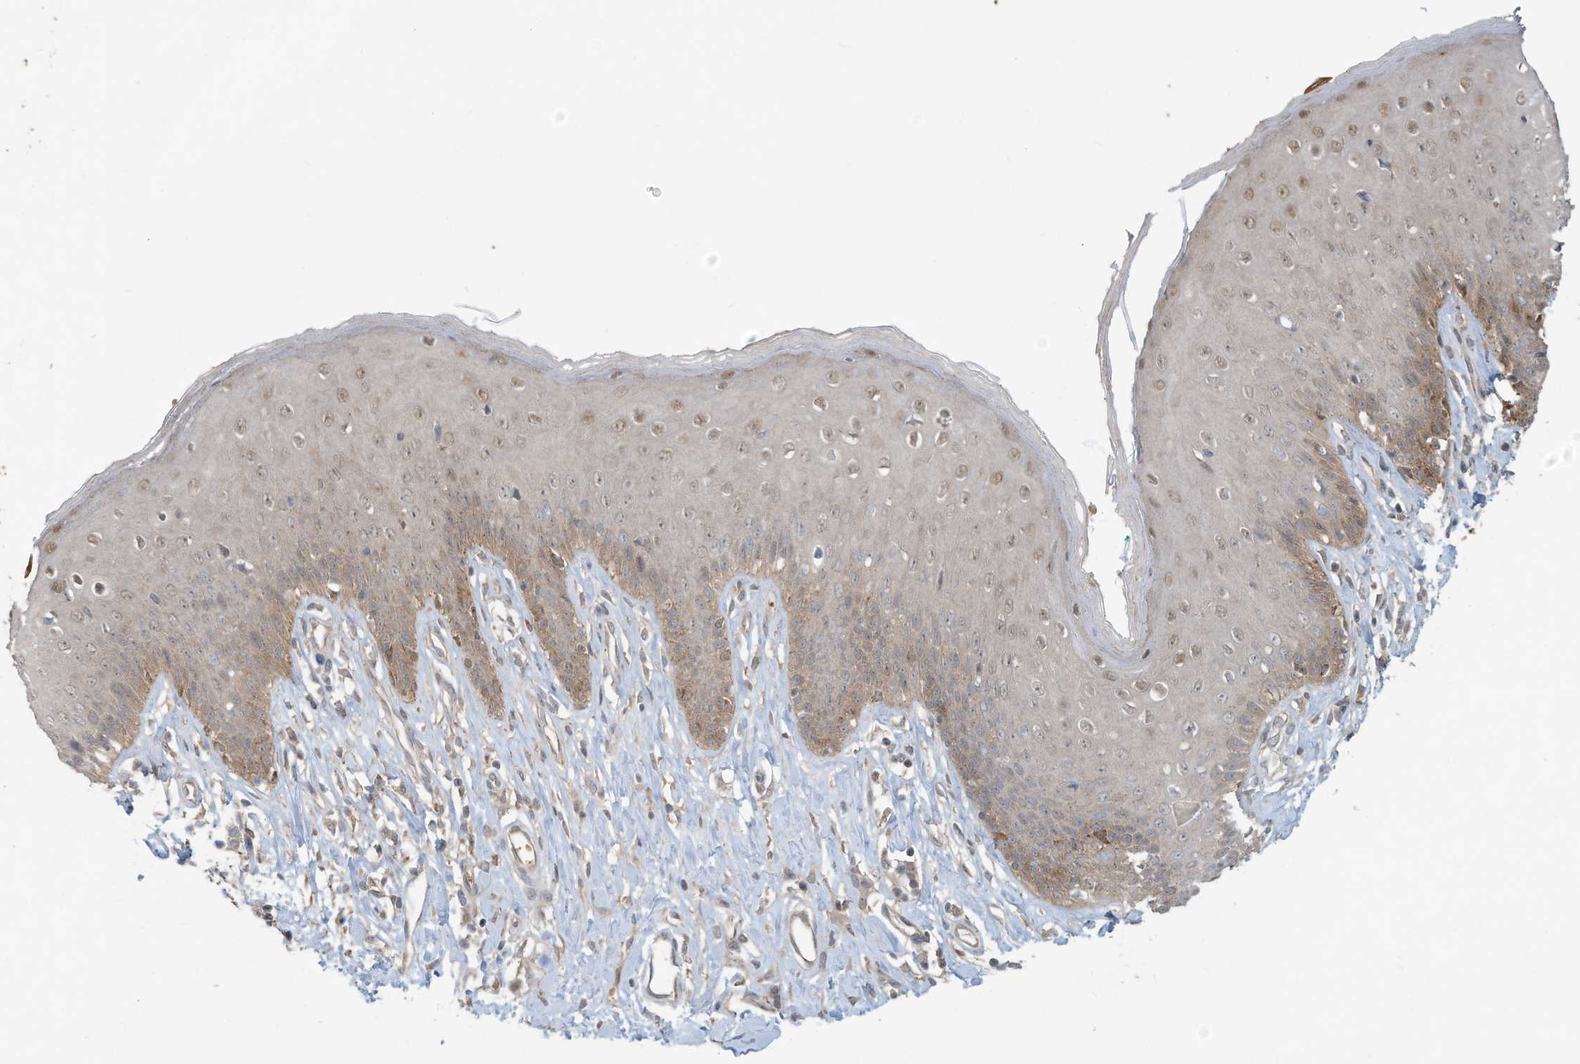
{"staining": {"intensity": "moderate", "quantity": "25%-75%", "location": "cytoplasmic/membranous"}, "tissue": "skin", "cell_type": "Epidermal cells", "image_type": "normal", "snomed": [{"axis": "morphology", "description": "Normal tissue, NOS"}, {"axis": "morphology", "description": "Squamous cell carcinoma, NOS"}, {"axis": "topography", "description": "Vulva"}], "caption": "Skin stained with IHC reveals moderate cytoplasmic/membranous staining in approximately 25%-75% of epidermal cells.", "gene": "ERI2", "patient": {"sex": "female", "age": 85}}